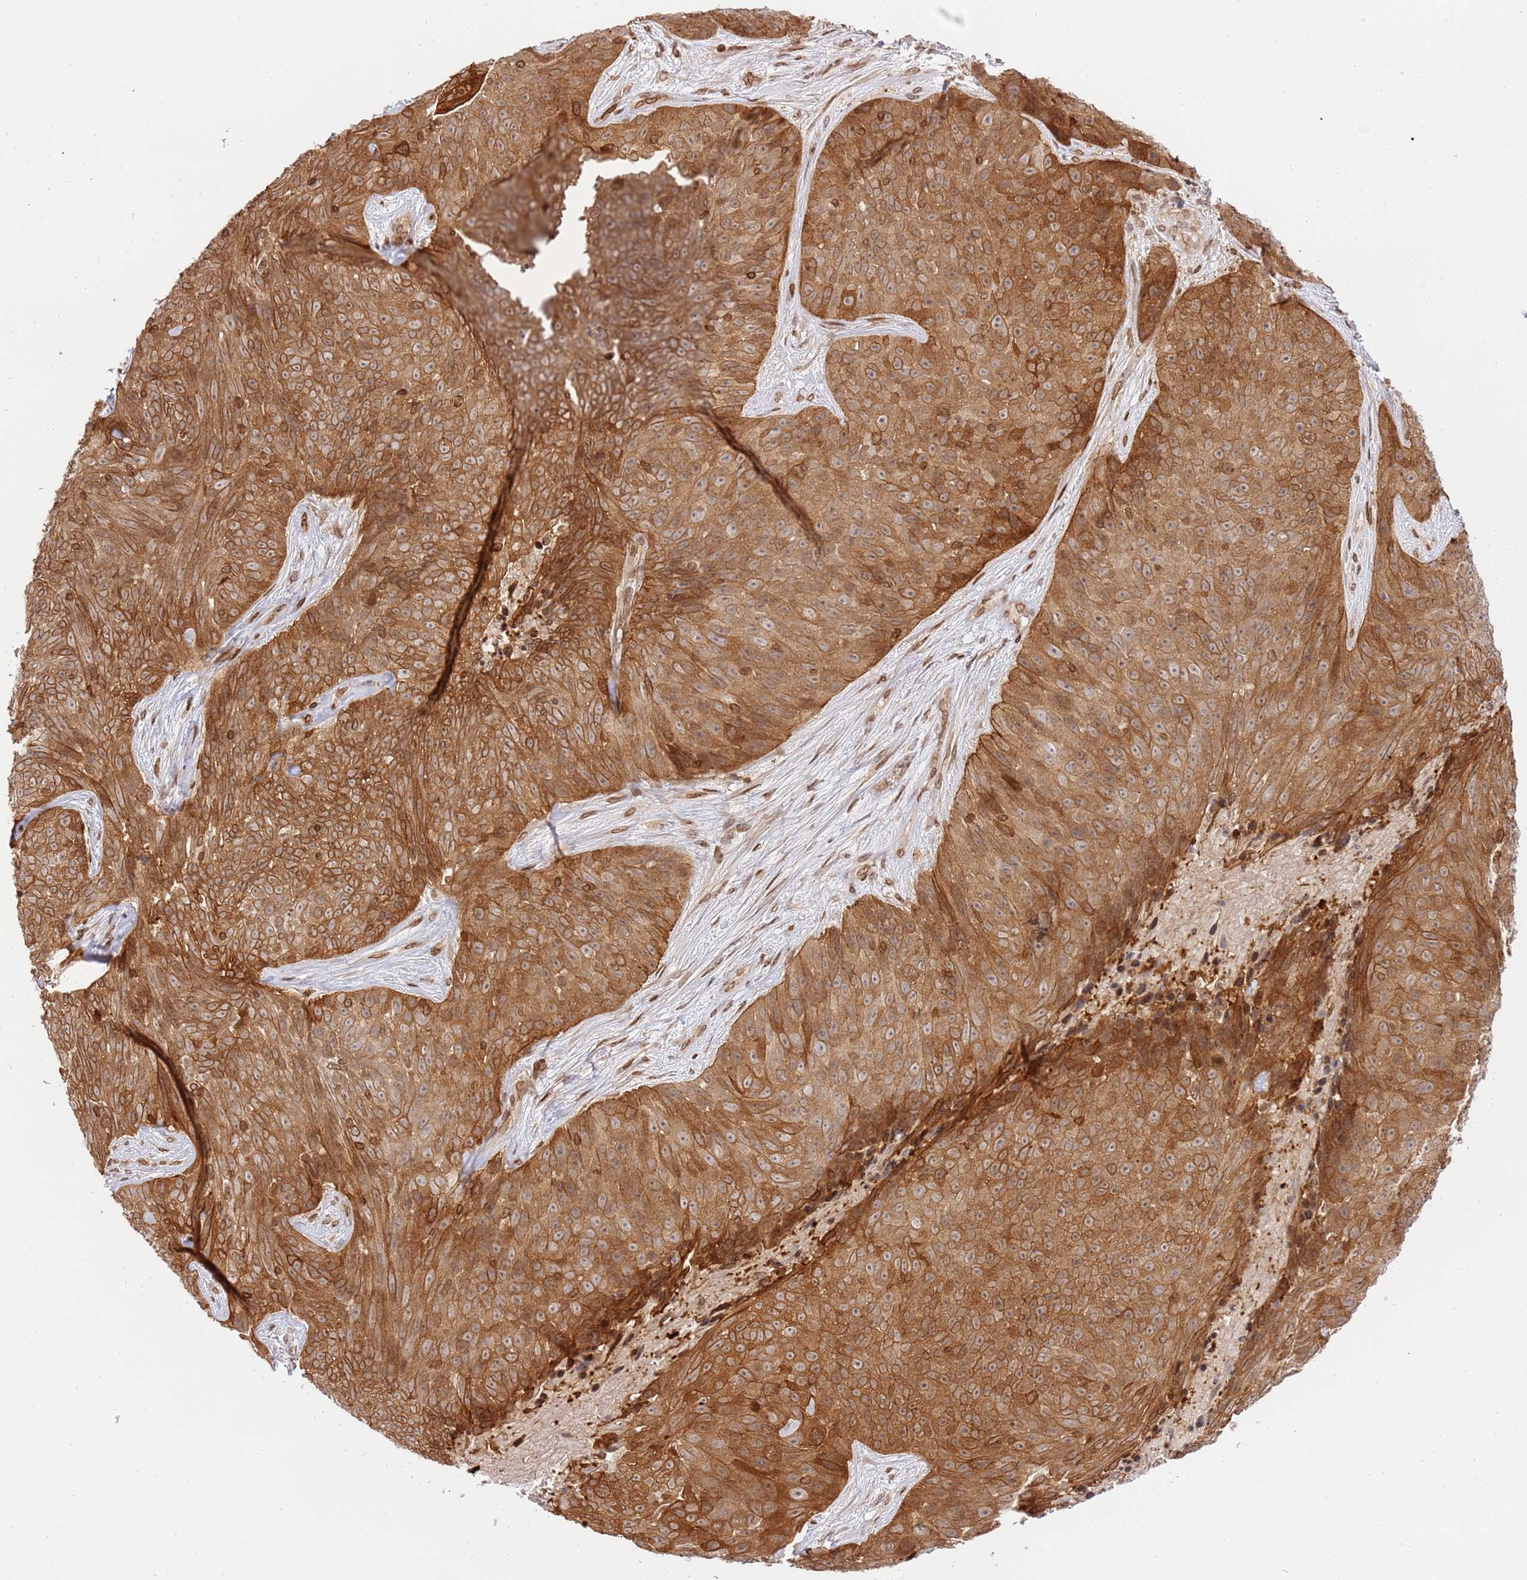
{"staining": {"intensity": "moderate", "quantity": ">75%", "location": "cytoplasmic/membranous"}, "tissue": "skin cancer", "cell_type": "Tumor cells", "image_type": "cancer", "snomed": [{"axis": "morphology", "description": "Squamous cell carcinoma, NOS"}, {"axis": "topography", "description": "Skin"}], "caption": "This histopathology image demonstrates IHC staining of skin cancer, with medium moderate cytoplasmic/membranous staining in approximately >75% of tumor cells.", "gene": "TRIM37", "patient": {"sex": "female", "age": 87}}